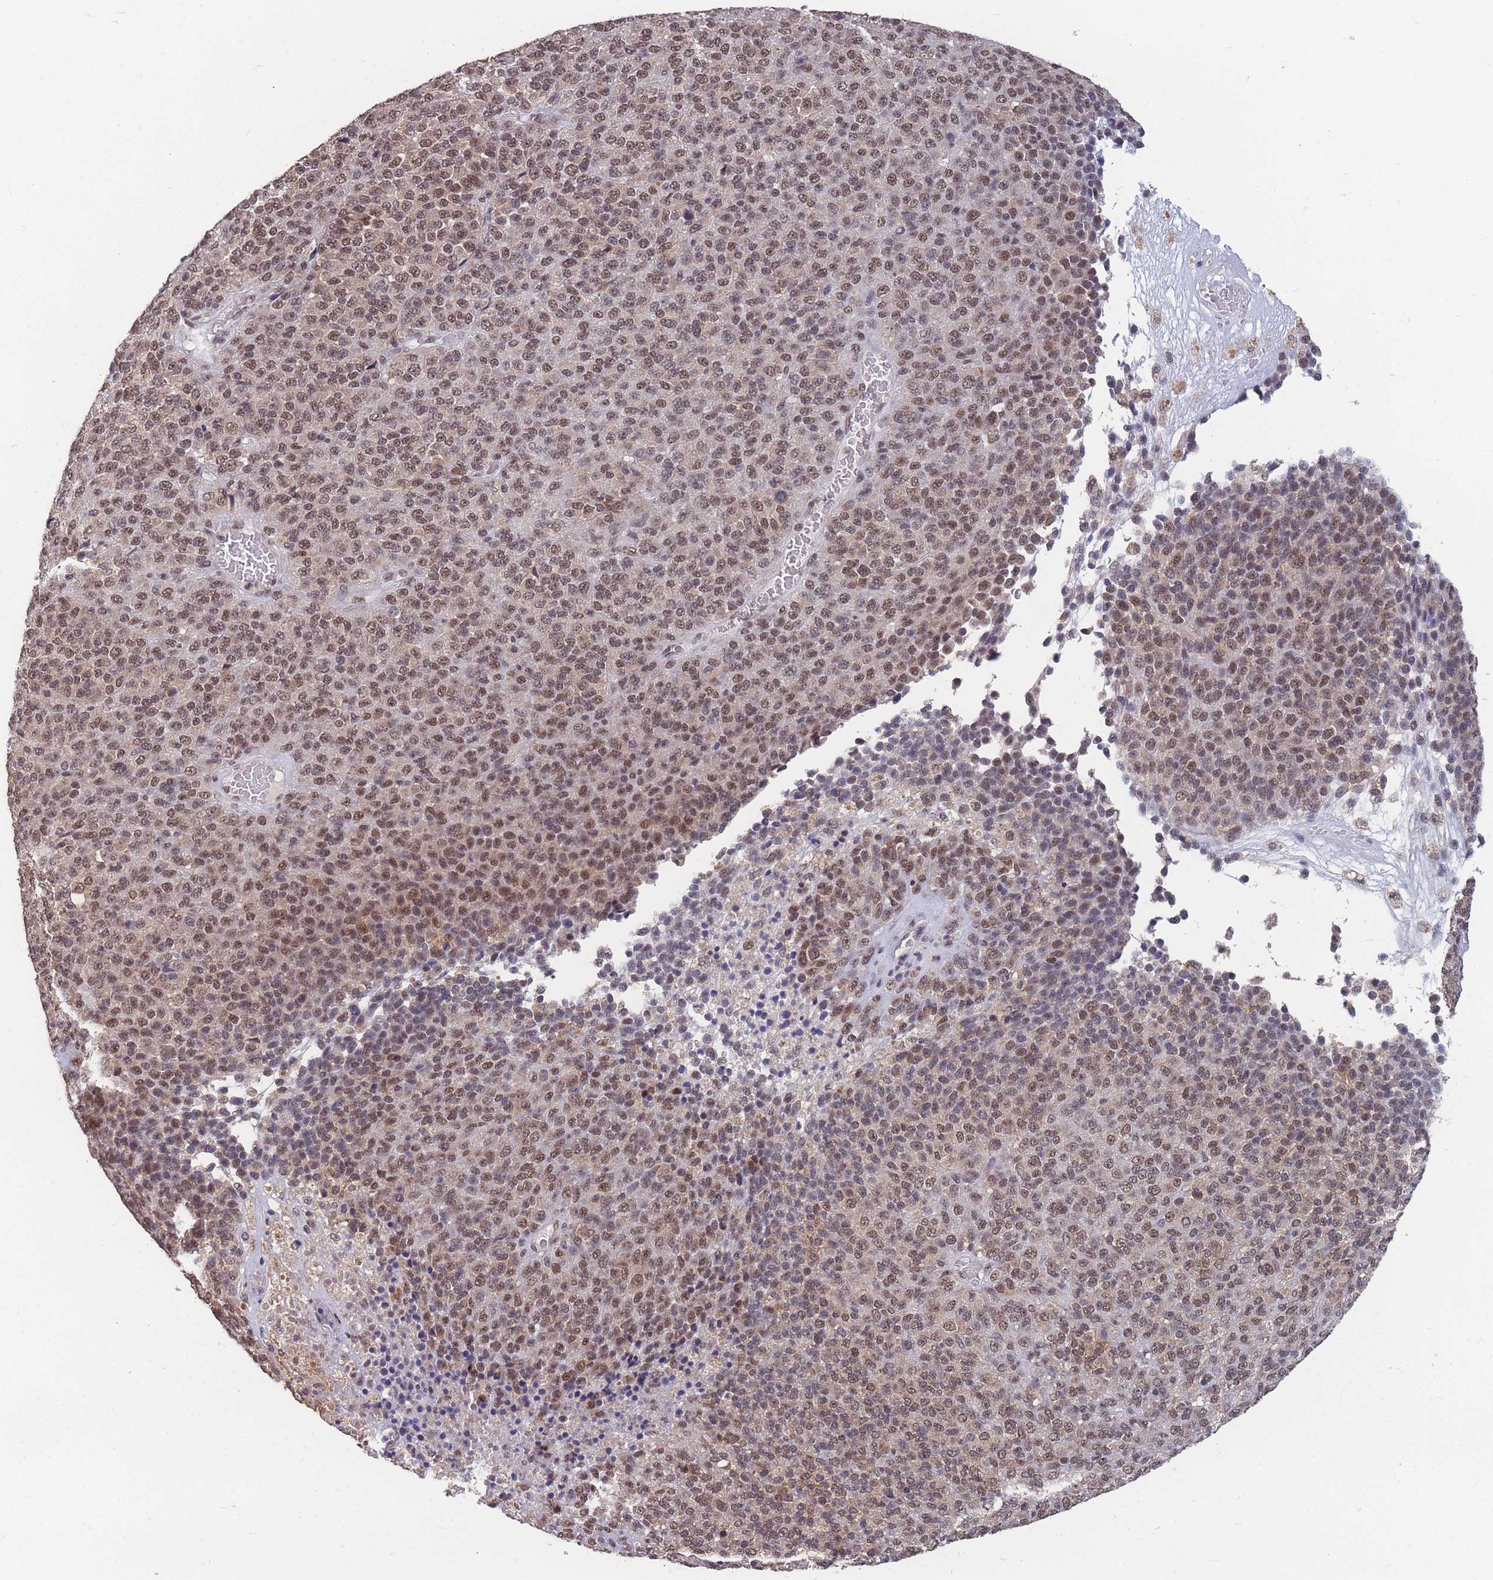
{"staining": {"intensity": "moderate", "quantity": ">75%", "location": "nuclear"}, "tissue": "melanoma", "cell_type": "Tumor cells", "image_type": "cancer", "snomed": [{"axis": "morphology", "description": "Malignant melanoma, Metastatic site"}, {"axis": "topography", "description": "Brain"}], "caption": "Melanoma stained with a protein marker exhibits moderate staining in tumor cells.", "gene": "SNRPA1", "patient": {"sex": "female", "age": 56}}